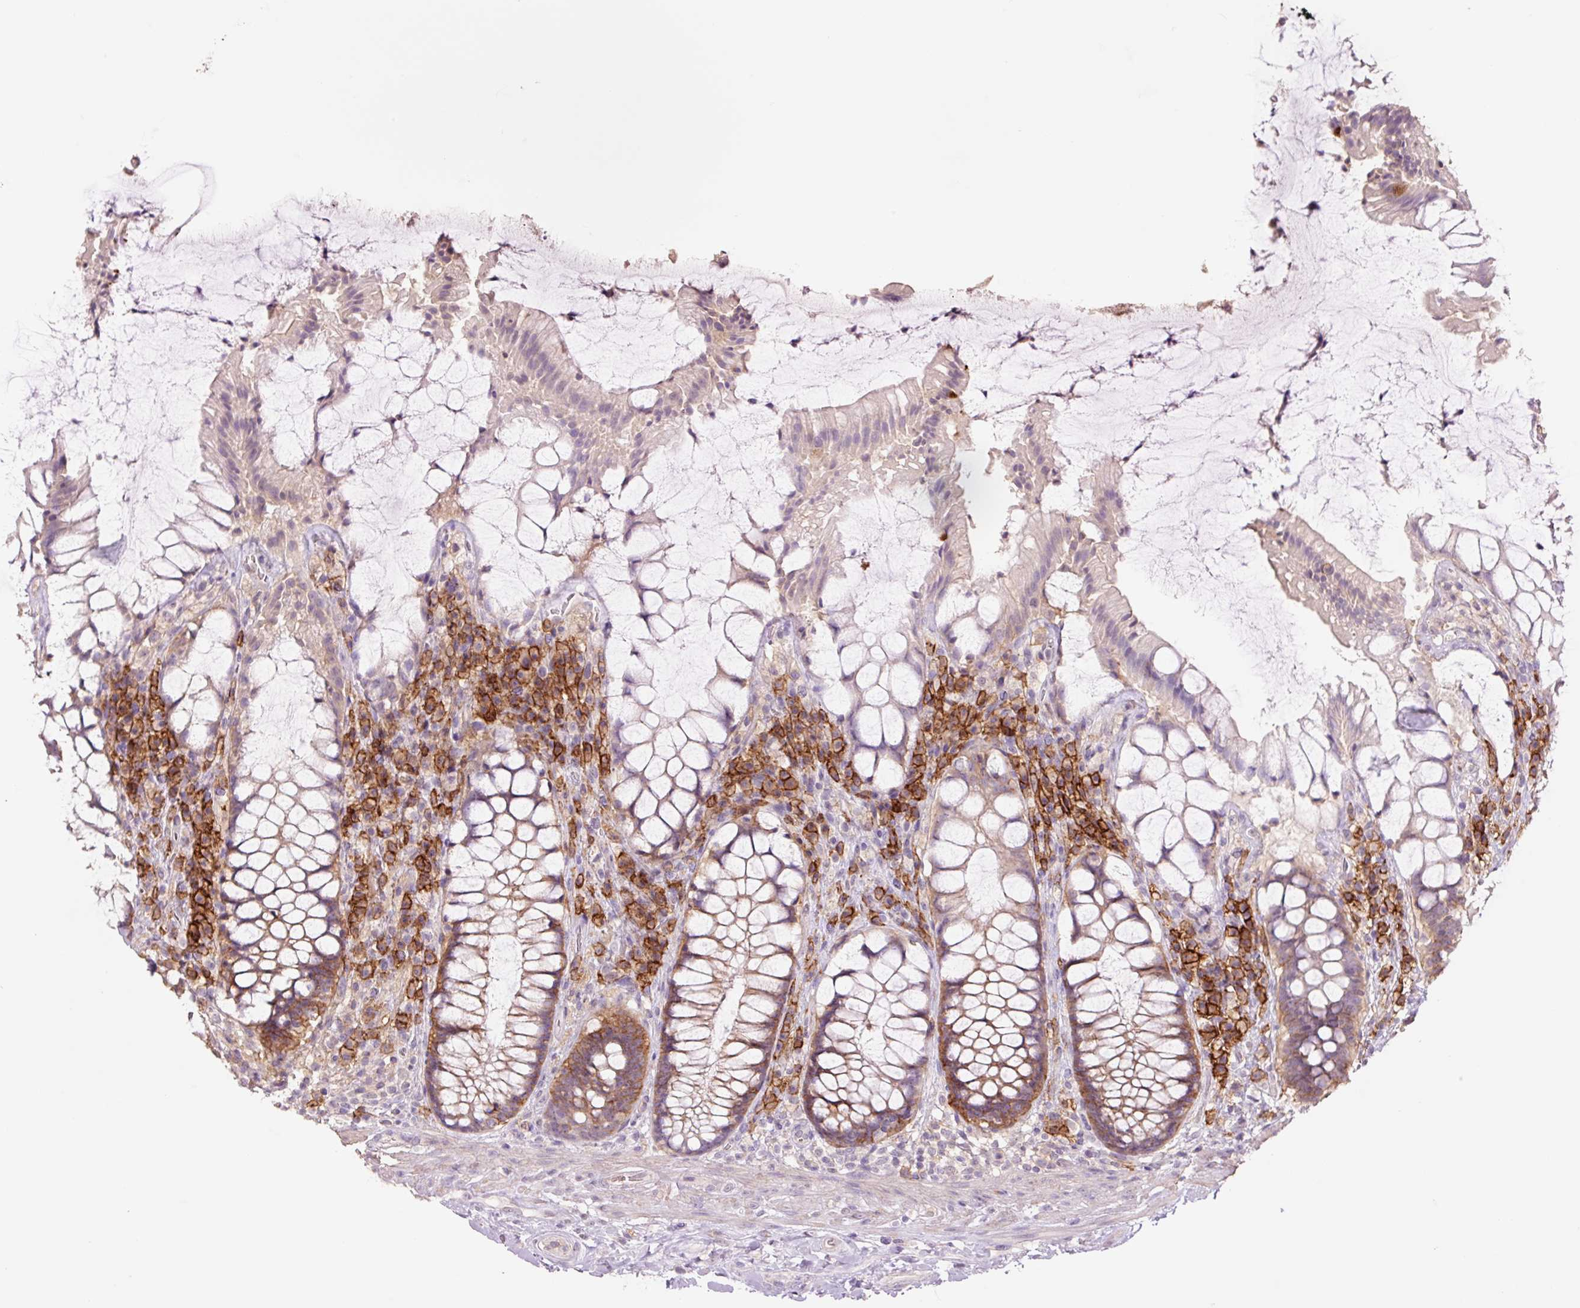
{"staining": {"intensity": "moderate", "quantity": "25%-75%", "location": "cytoplasmic/membranous"}, "tissue": "rectum", "cell_type": "Glandular cells", "image_type": "normal", "snomed": [{"axis": "morphology", "description": "Normal tissue, NOS"}, {"axis": "topography", "description": "Rectum"}], "caption": "A high-resolution histopathology image shows IHC staining of unremarkable rectum, which shows moderate cytoplasmic/membranous positivity in approximately 25%-75% of glandular cells.", "gene": "SLC1A4", "patient": {"sex": "female", "age": 58}}